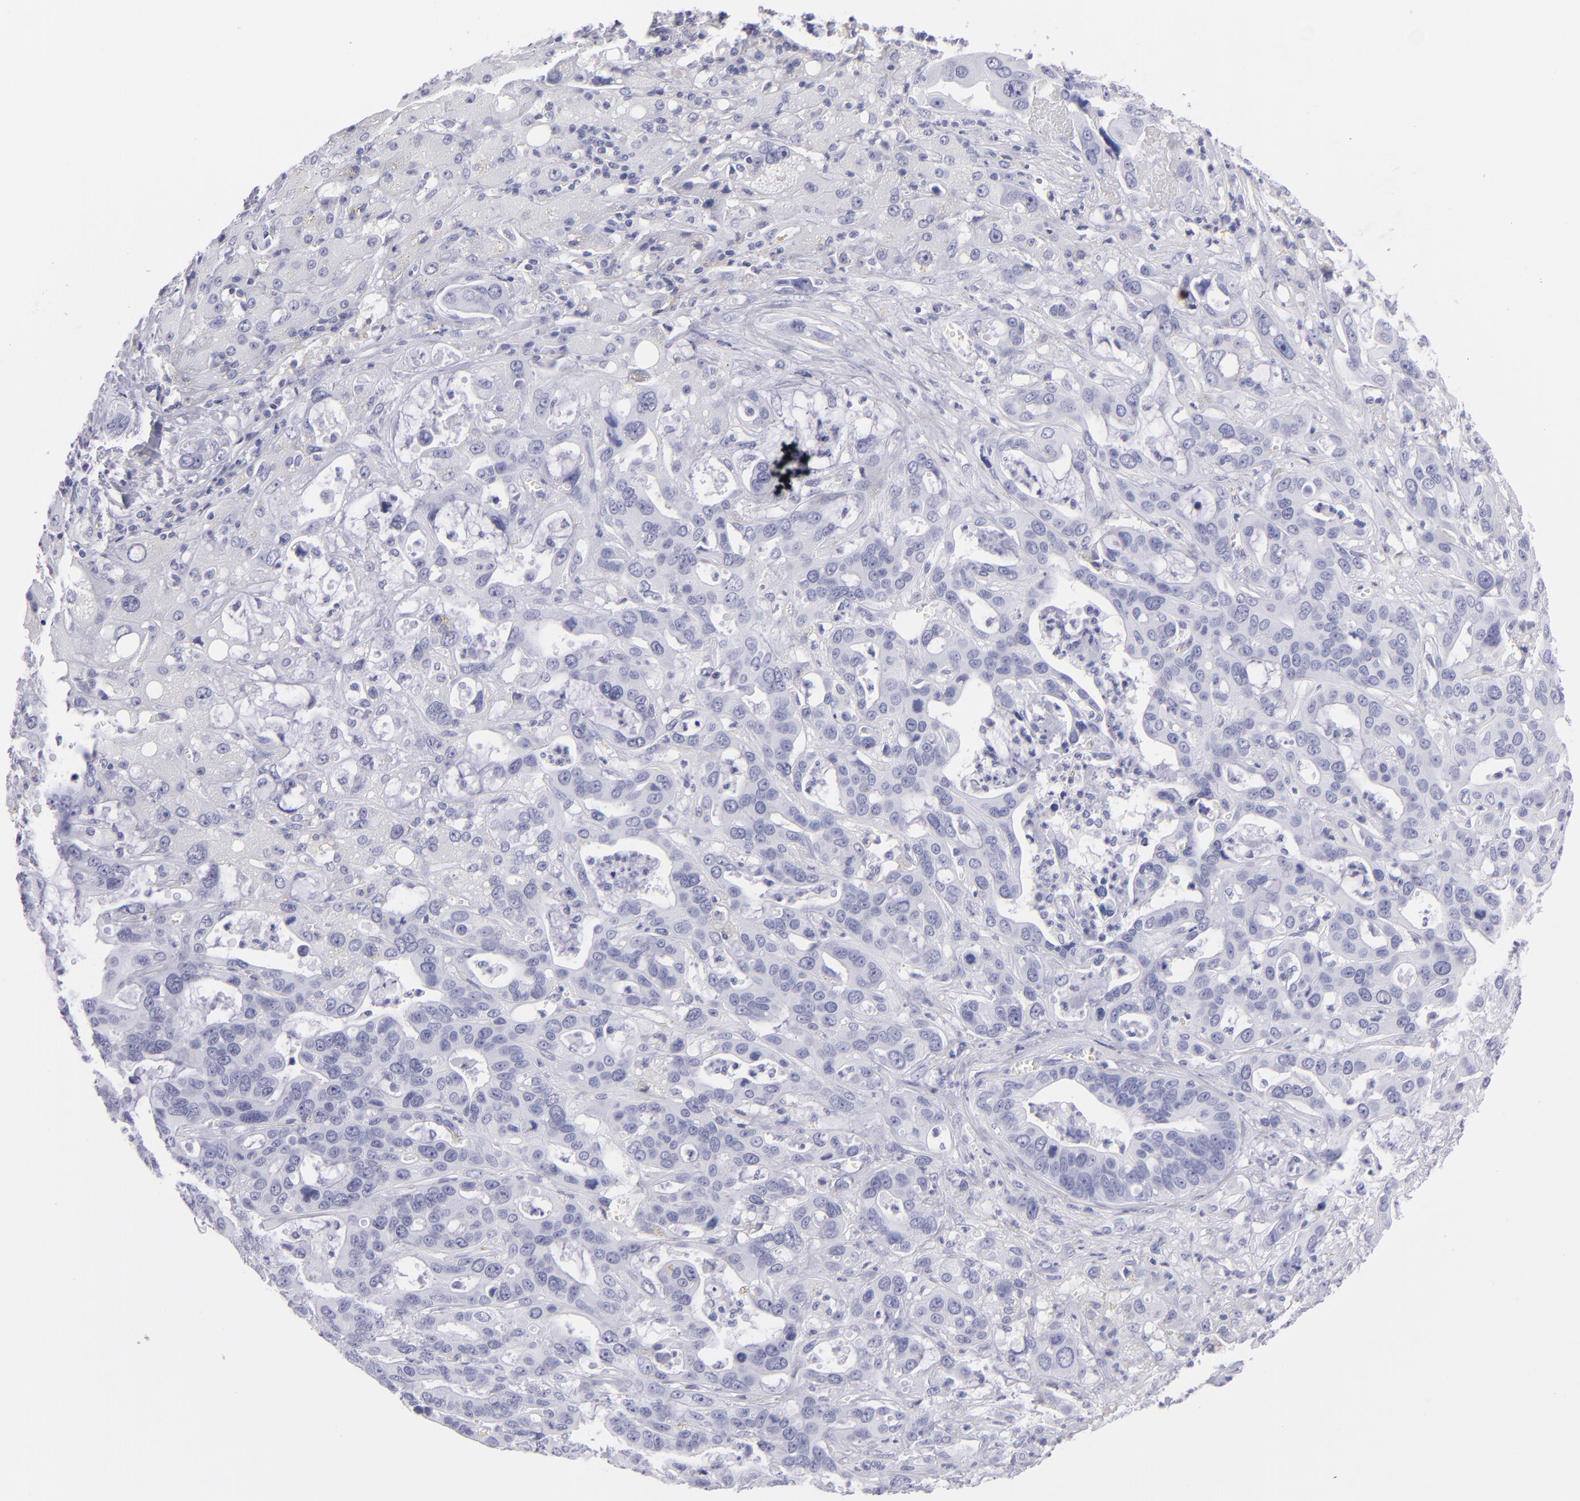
{"staining": {"intensity": "negative", "quantity": "none", "location": "none"}, "tissue": "liver cancer", "cell_type": "Tumor cells", "image_type": "cancer", "snomed": [{"axis": "morphology", "description": "Cholangiocarcinoma"}, {"axis": "topography", "description": "Liver"}], "caption": "IHC photomicrograph of neoplastic tissue: liver cancer (cholangiocarcinoma) stained with DAB shows no significant protein staining in tumor cells. (DAB (3,3'-diaminobenzidine) immunohistochemistry visualized using brightfield microscopy, high magnification).", "gene": "PRPH", "patient": {"sex": "female", "age": 65}}